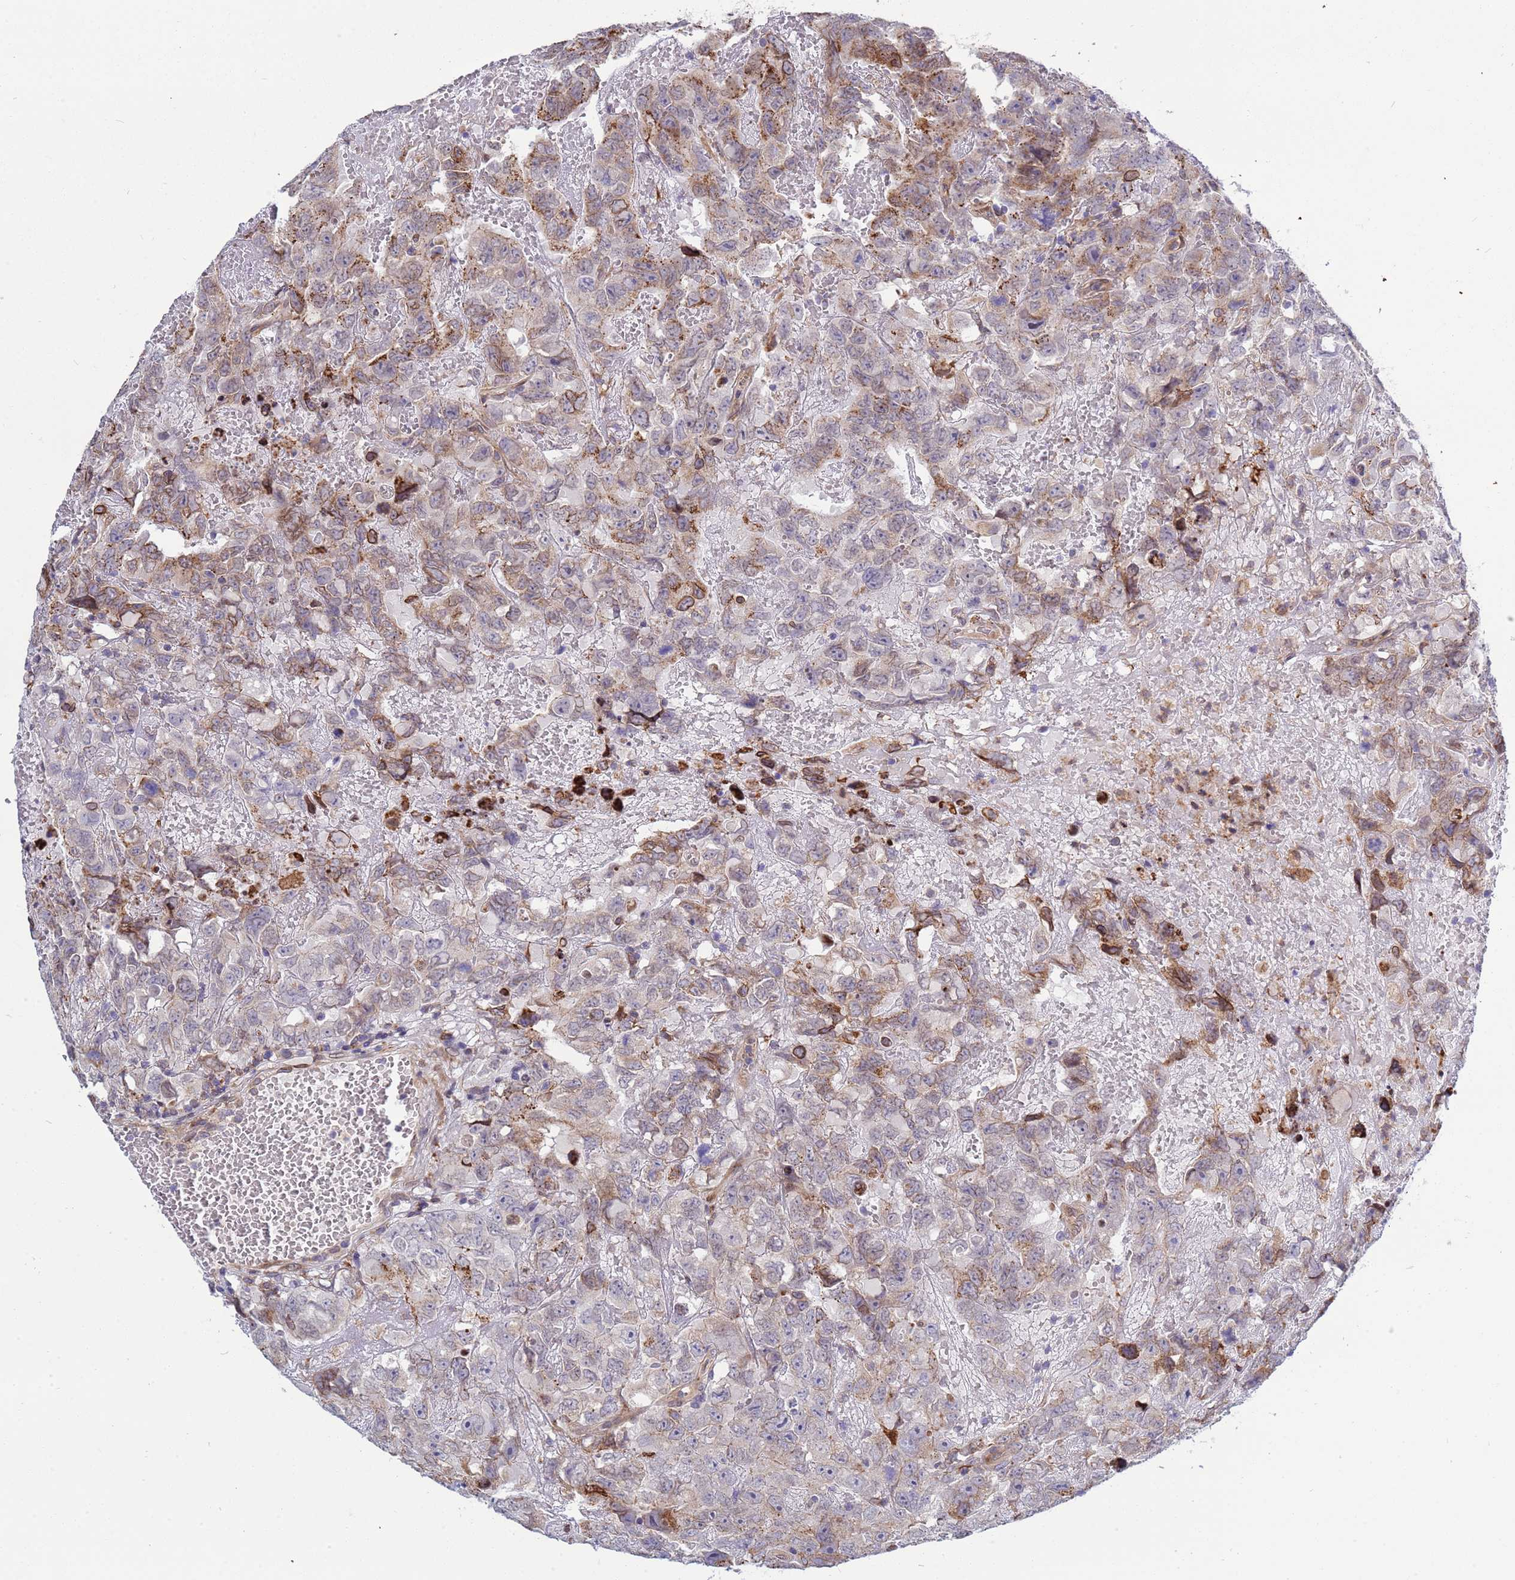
{"staining": {"intensity": "moderate", "quantity": "25%-75%", "location": "cytoplasmic/membranous"}, "tissue": "testis cancer", "cell_type": "Tumor cells", "image_type": "cancer", "snomed": [{"axis": "morphology", "description": "Carcinoma, Embryonal, NOS"}, {"axis": "topography", "description": "Testis"}], "caption": "This micrograph displays testis cancer (embryonal carcinoma) stained with IHC to label a protein in brown. The cytoplasmic/membranous of tumor cells show moderate positivity for the protein. Nuclei are counter-stained blue.", "gene": "RAPGEF4", "patient": {"sex": "male", "age": 45}}